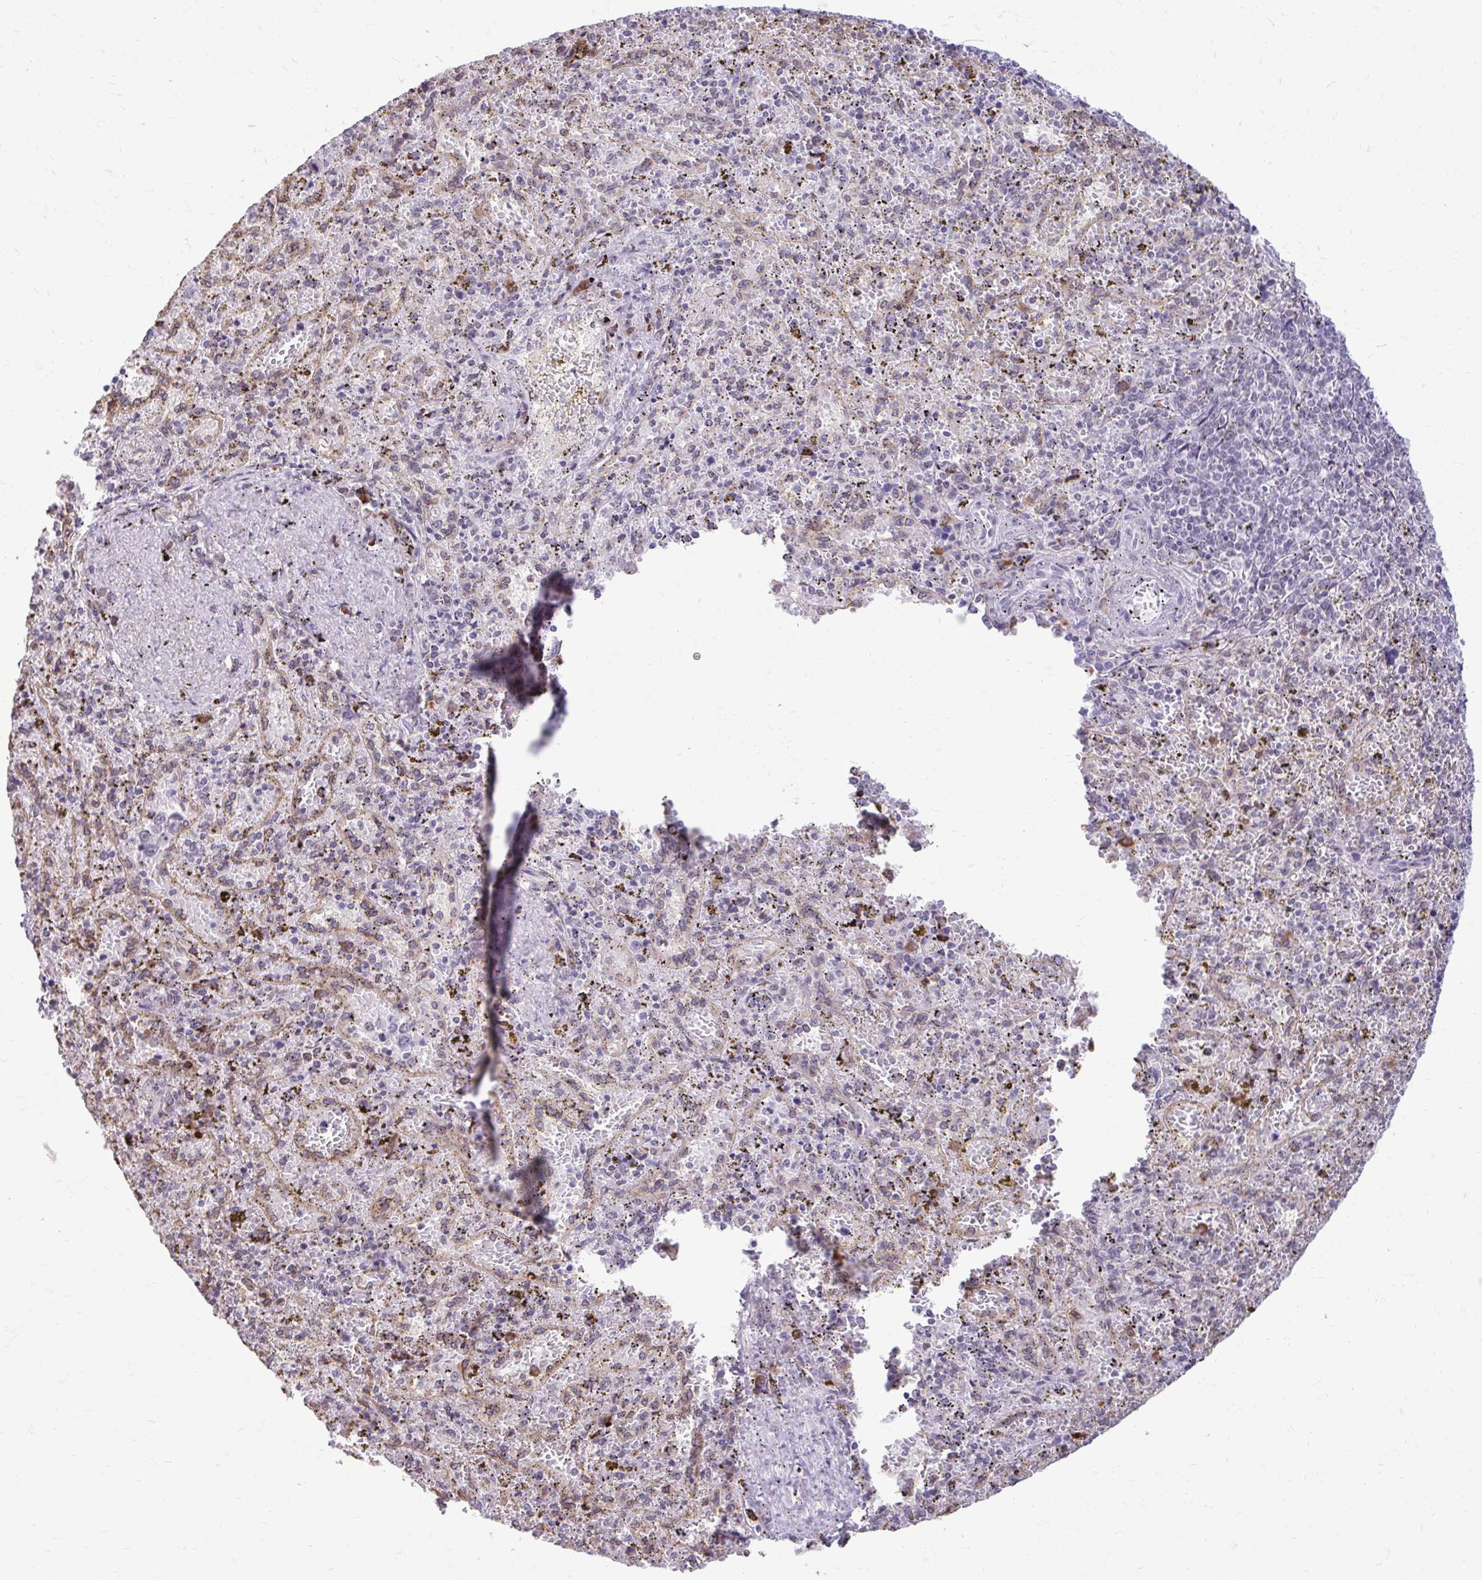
{"staining": {"intensity": "negative", "quantity": "none", "location": "none"}, "tissue": "spleen", "cell_type": "Cells in red pulp", "image_type": "normal", "snomed": [{"axis": "morphology", "description": "Normal tissue, NOS"}, {"axis": "topography", "description": "Spleen"}], "caption": "This is an IHC photomicrograph of benign human spleen. There is no expression in cells in red pulp.", "gene": "PROSER1", "patient": {"sex": "female", "age": 50}}